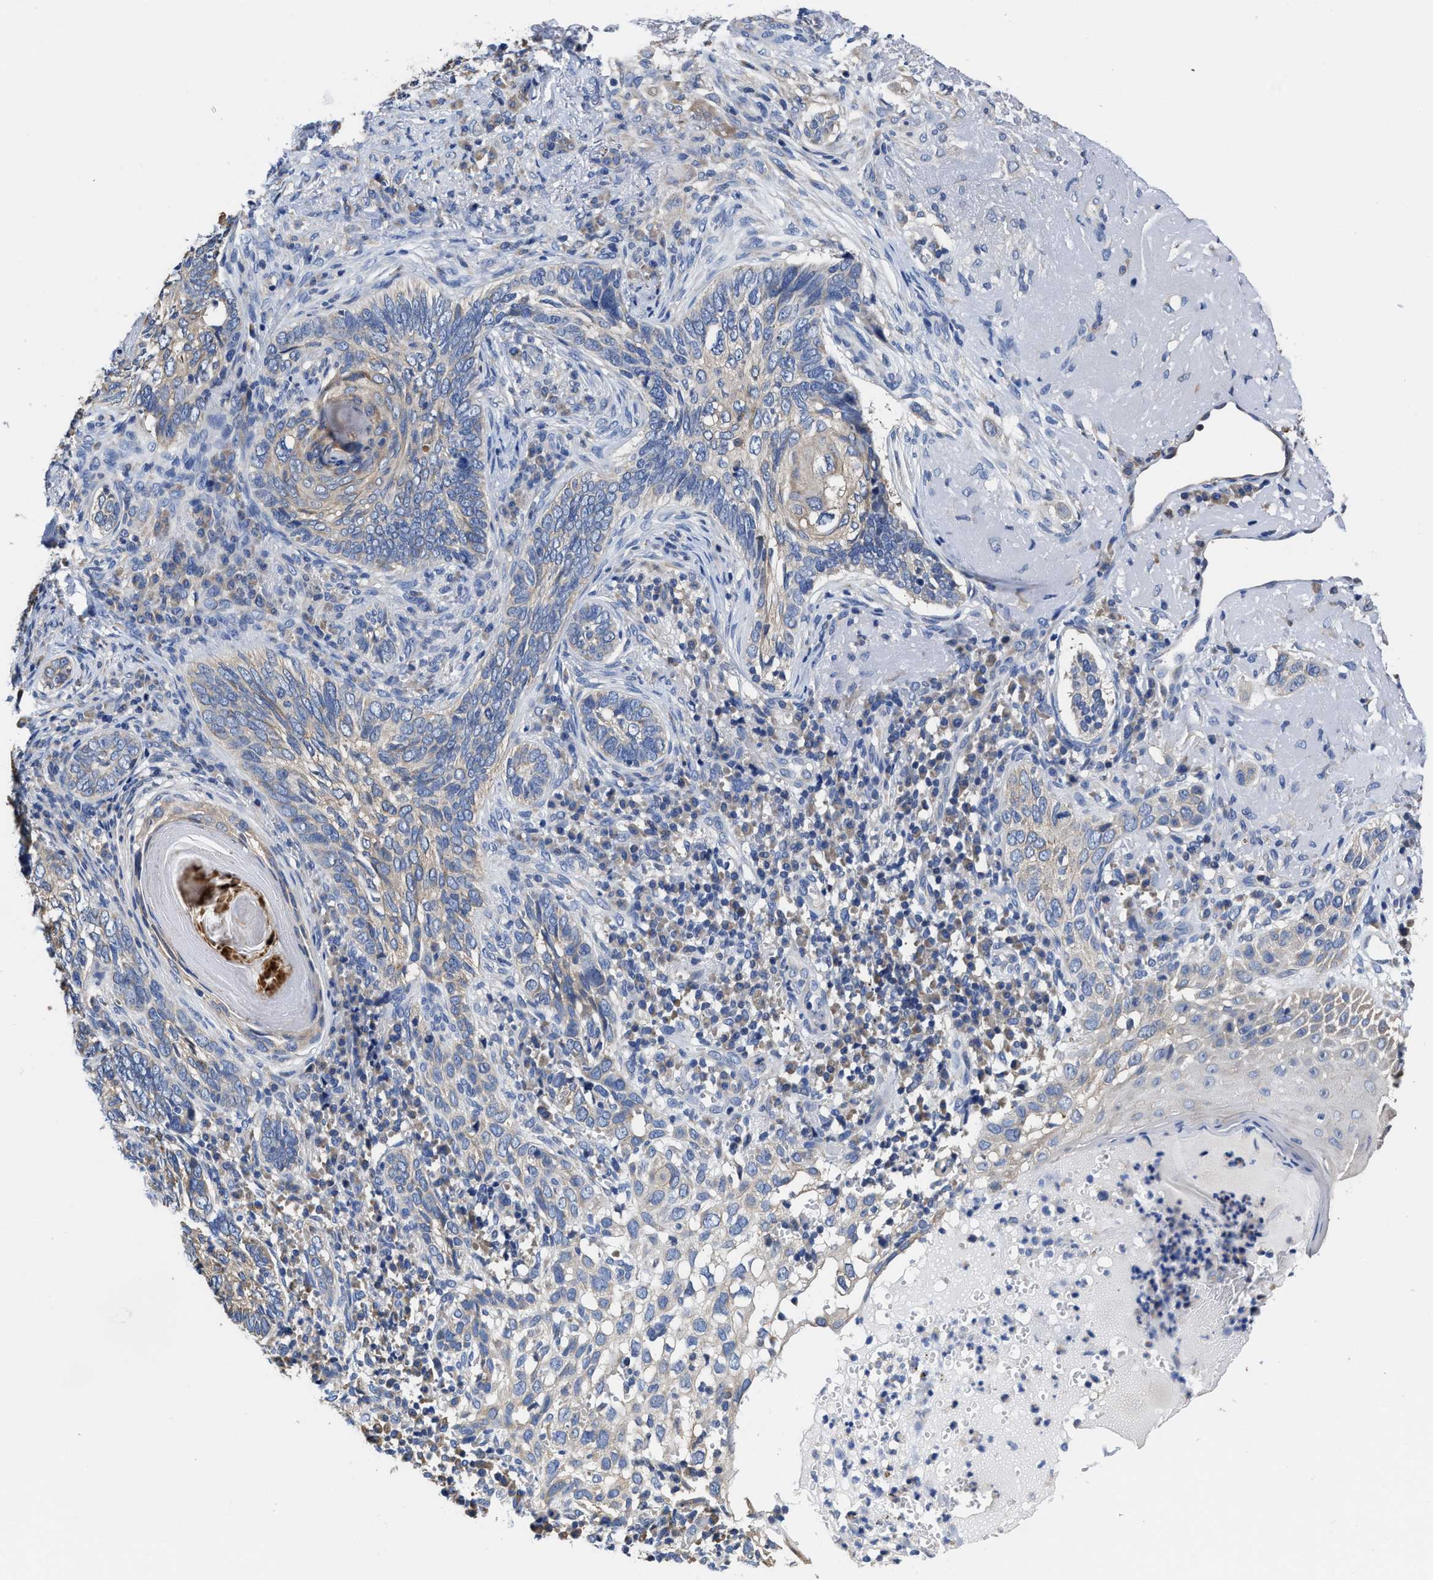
{"staining": {"intensity": "weak", "quantity": "<25%", "location": "cytoplasmic/membranous"}, "tissue": "skin cancer", "cell_type": "Tumor cells", "image_type": "cancer", "snomed": [{"axis": "morphology", "description": "Basal cell carcinoma"}, {"axis": "topography", "description": "Skin"}], "caption": "Immunohistochemistry (IHC) of basal cell carcinoma (skin) demonstrates no positivity in tumor cells.", "gene": "HOOK1", "patient": {"sex": "female", "age": 89}}